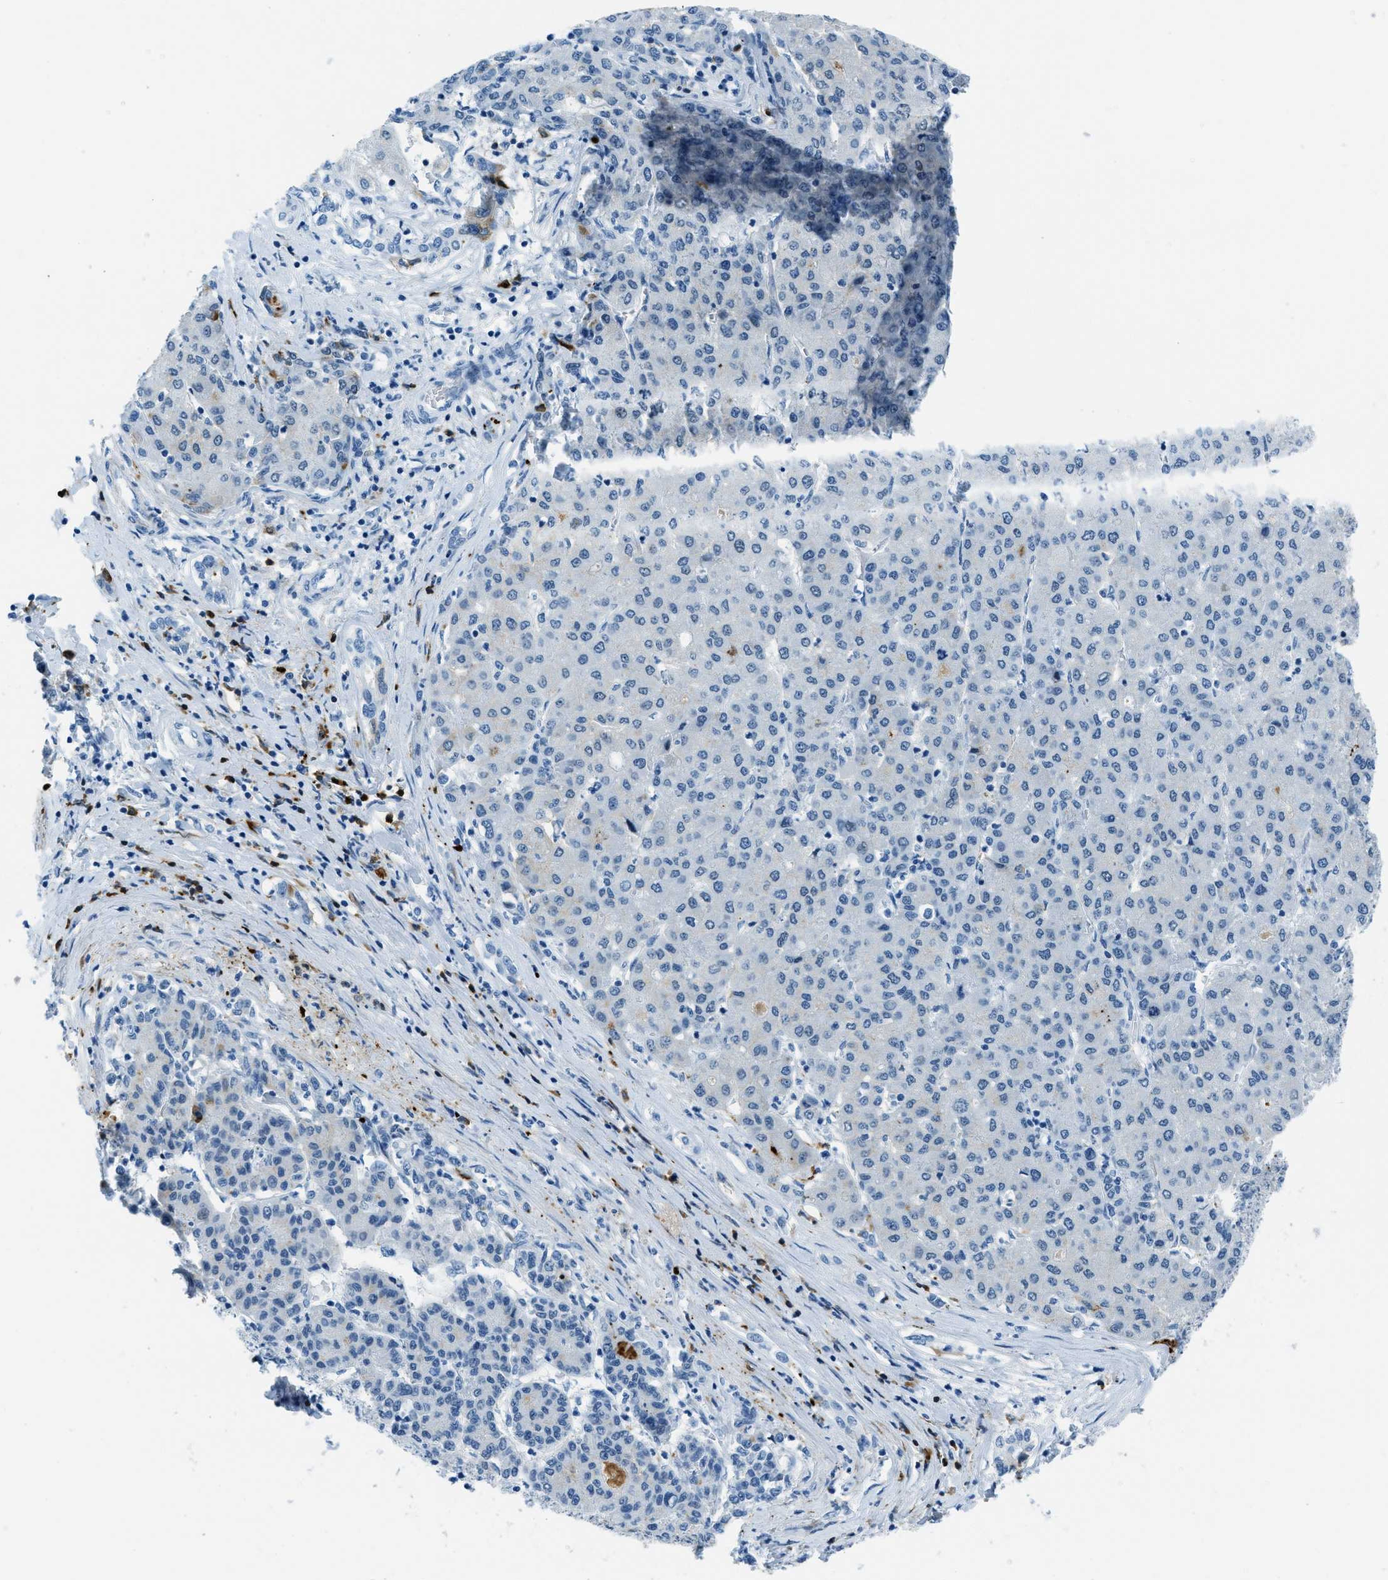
{"staining": {"intensity": "negative", "quantity": "none", "location": "none"}, "tissue": "liver cancer", "cell_type": "Tumor cells", "image_type": "cancer", "snomed": [{"axis": "morphology", "description": "Carcinoma, Hepatocellular, NOS"}, {"axis": "topography", "description": "Liver"}], "caption": "This is a photomicrograph of immunohistochemistry (IHC) staining of hepatocellular carcinoma (liver), which shows no staining in tumor cells.", "gene": "PLA2G2A", "patient": {"sex": "male", "age": 65}}